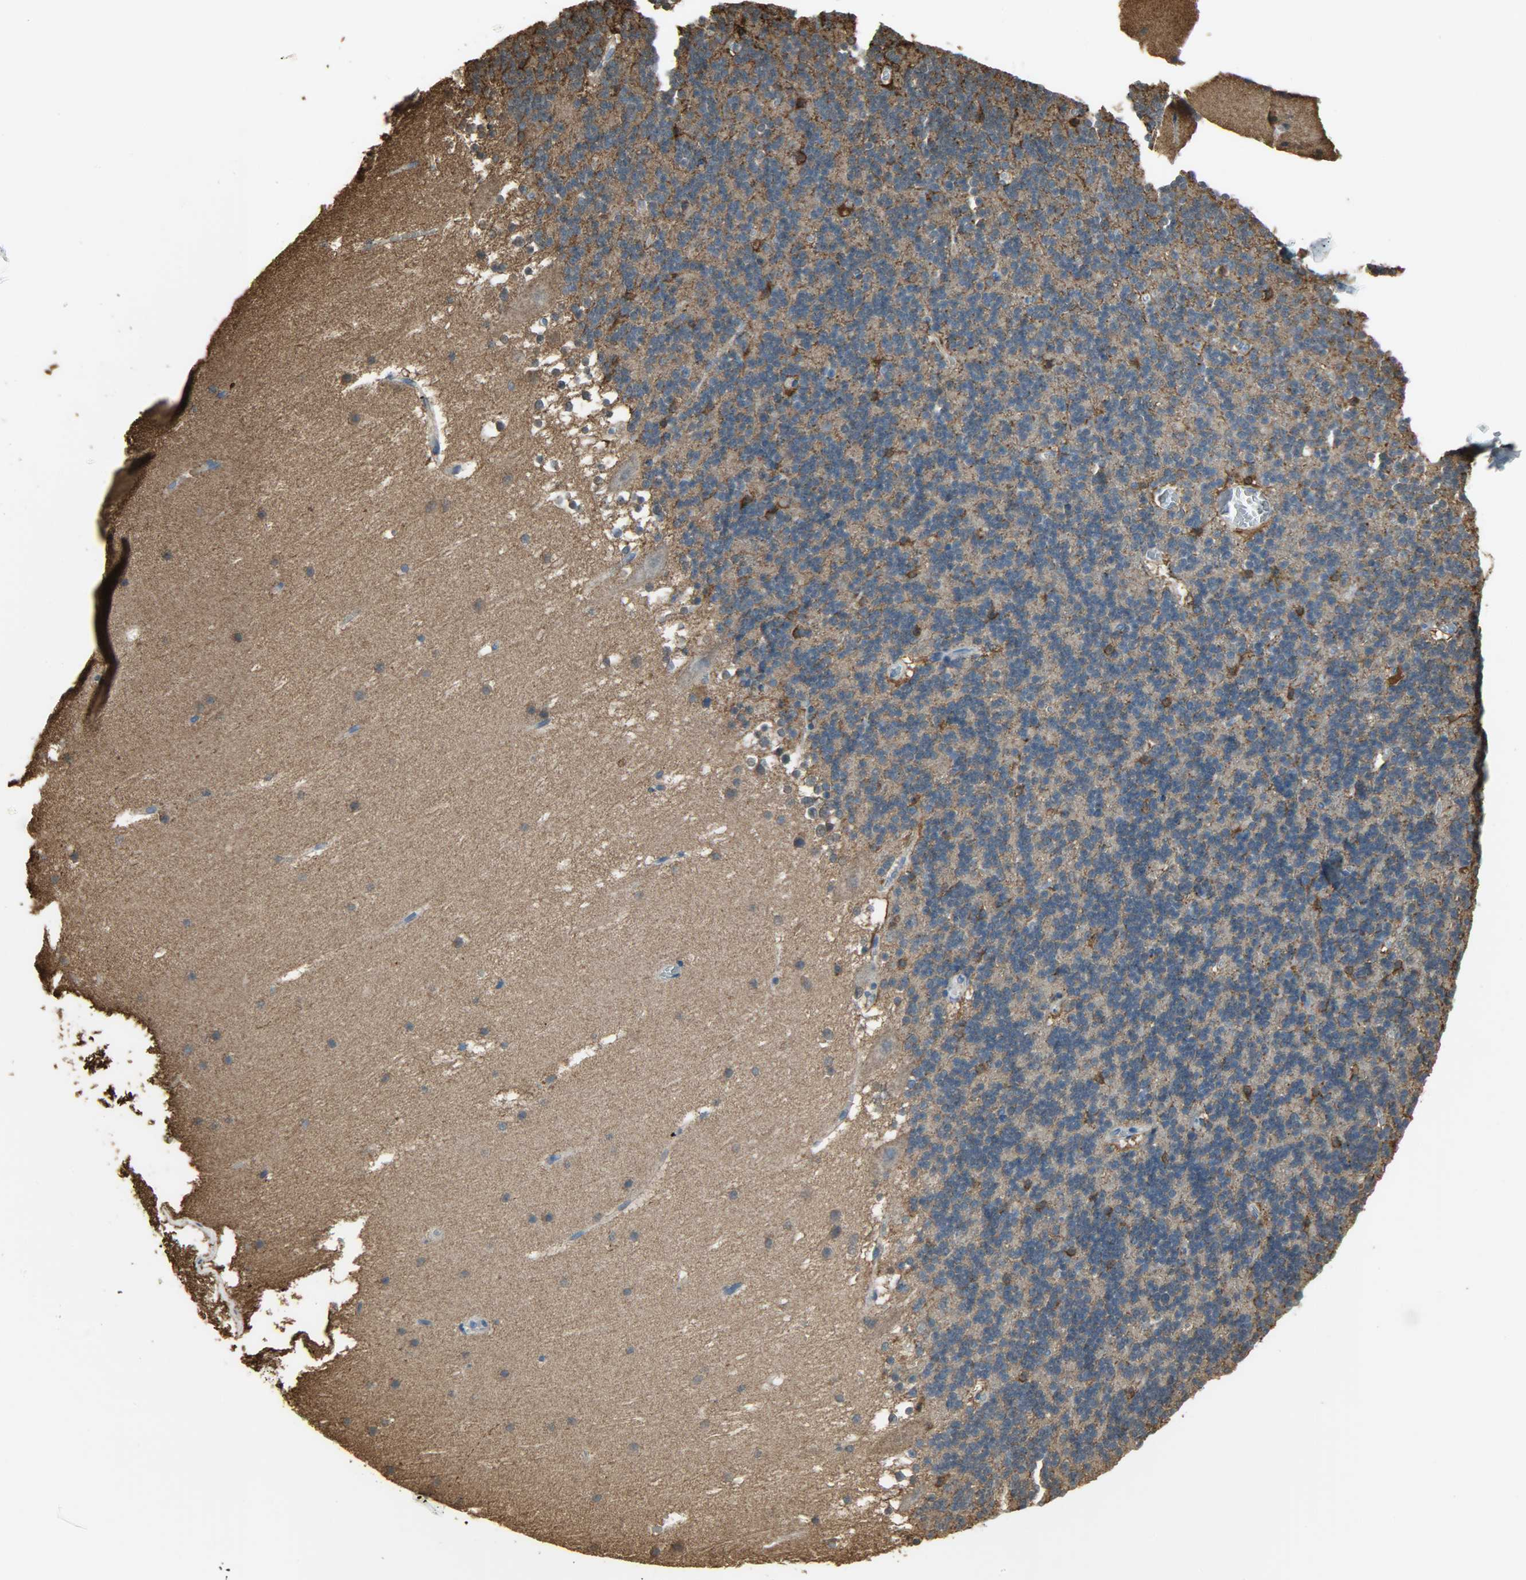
{"staining": {"intensity": "moderate", "quantity": ">75%", "location": "cytoplasmic/membranous"}, "tissue": "cerebellum", "cell_type": "Cells in granular layer", "image_type": "normal", "snomed": [{"axis": "morphology", "description": "Normal tissue, NOS"}, {"axis": "topography", "description": "Cerebellum"}], "caption": "Brown immunohistochemical staining in benign human cerebellum shows moderate cytoplasmic/membranous staining in approximately >75% of cells in granular layer. The staining is performed using DAB (3,3'-diaminobenzidine) brown chromogen to label protein expression. The nuclei are counter-stained blue using hematoxylin.", "gene": "LDHB", "patient": {"sex": "male", "age": 45}}